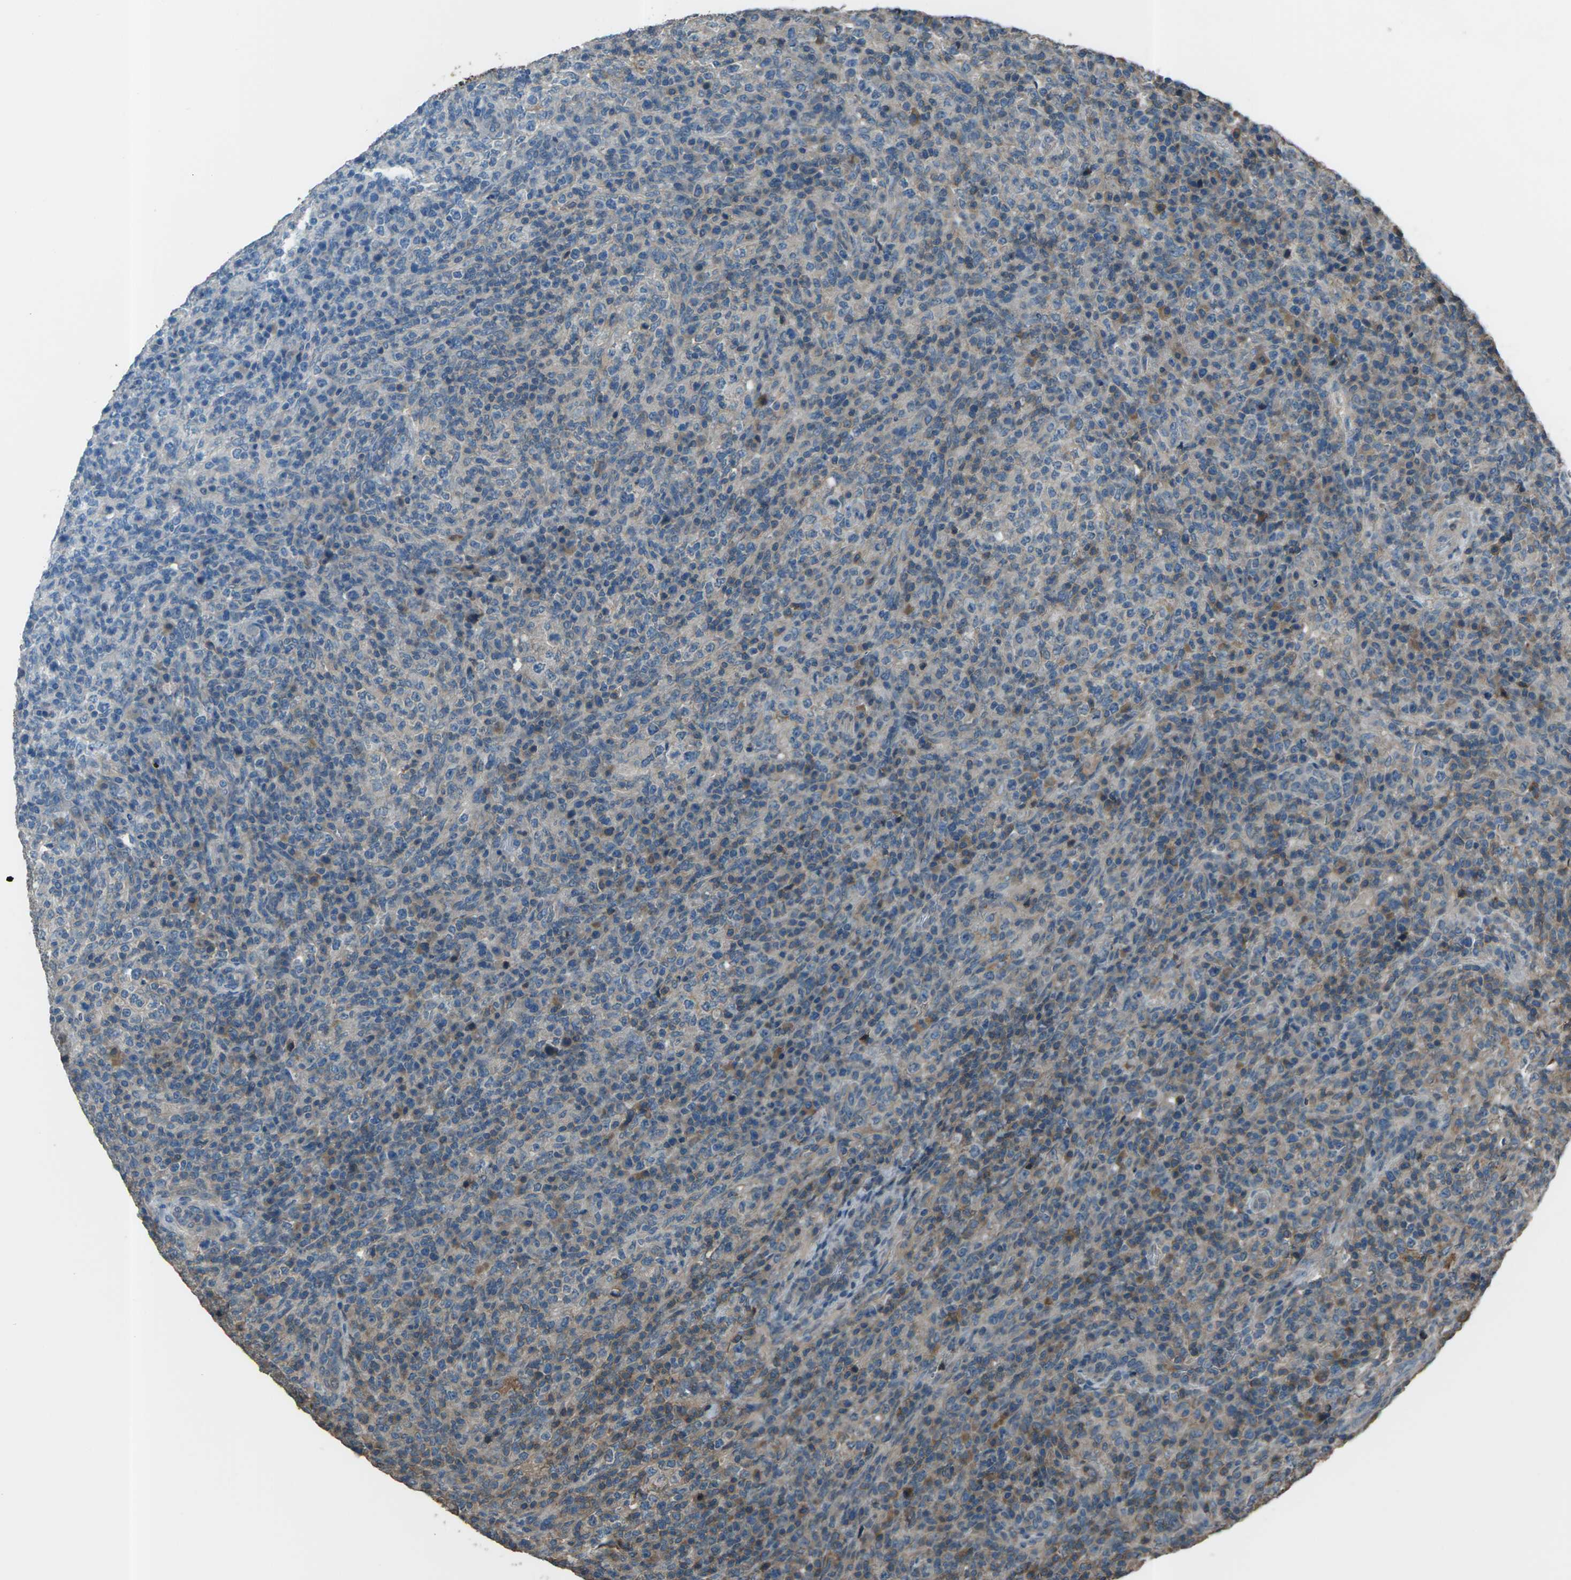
{"staining": {"intensity": "weak", "quantity": "25%-75%", "location": "cytoplasmic/membranous"}, "tissue": "lymphoma", "cell_type": "Tumor cells", "image_type": "cancer", "snomed": [{"axis": "morphology", "description": "Malignant lymphoma, non-Hodgkin's type, High grade"}, {"axis": "topography", "description": "Lymph node"}], "caption": "Protein expression analysis of human malignant lymphoma, non-Hodgkin's type (high-grade) reveals weak cytoplasmic/membranous positivity in approximately 25%-75% of tumor cells. (DAB = brown stain, brightfield microscopy at high magnification).", "gene": "CMTM4", "patient": {"sex": "female", "age": 76}}